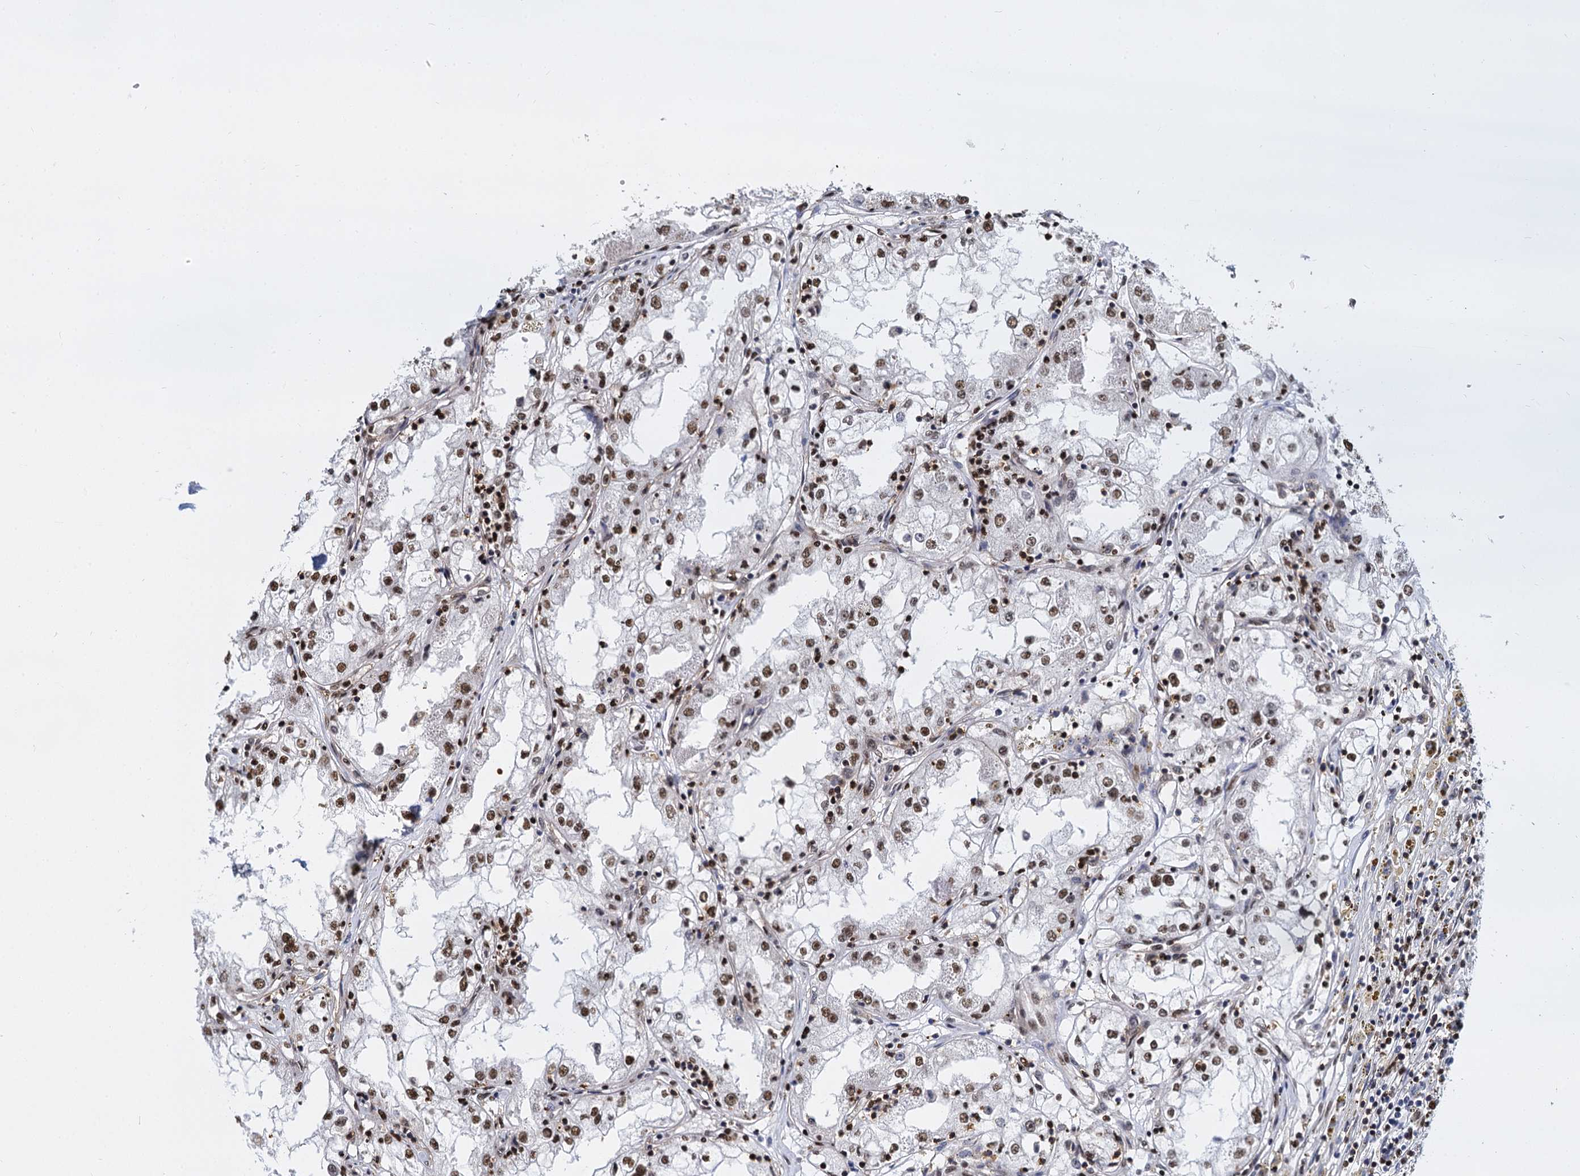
{"staining": {"intensity": "moderate", "quantity": ">75%", "location": "nuclear"}, "tissue": "renal cancer", "cell_type": "Tumor cells", "image_type": "cancer", "snomed": [{"axis": "morphology", "description": "Adenocarcinoma, NOS"}, {"axis": "topography", "description": "Kidney"}], "caption": "Protein staining of adenocarcinoma (renal) tissue shows moderate nuclear positivity in about >75% of tumor cells. (brown staining indicates protein expression, while blue staining denotes nuclei).", "gene": "DCPS", "patient": {"sex": "male", "age": 56}}